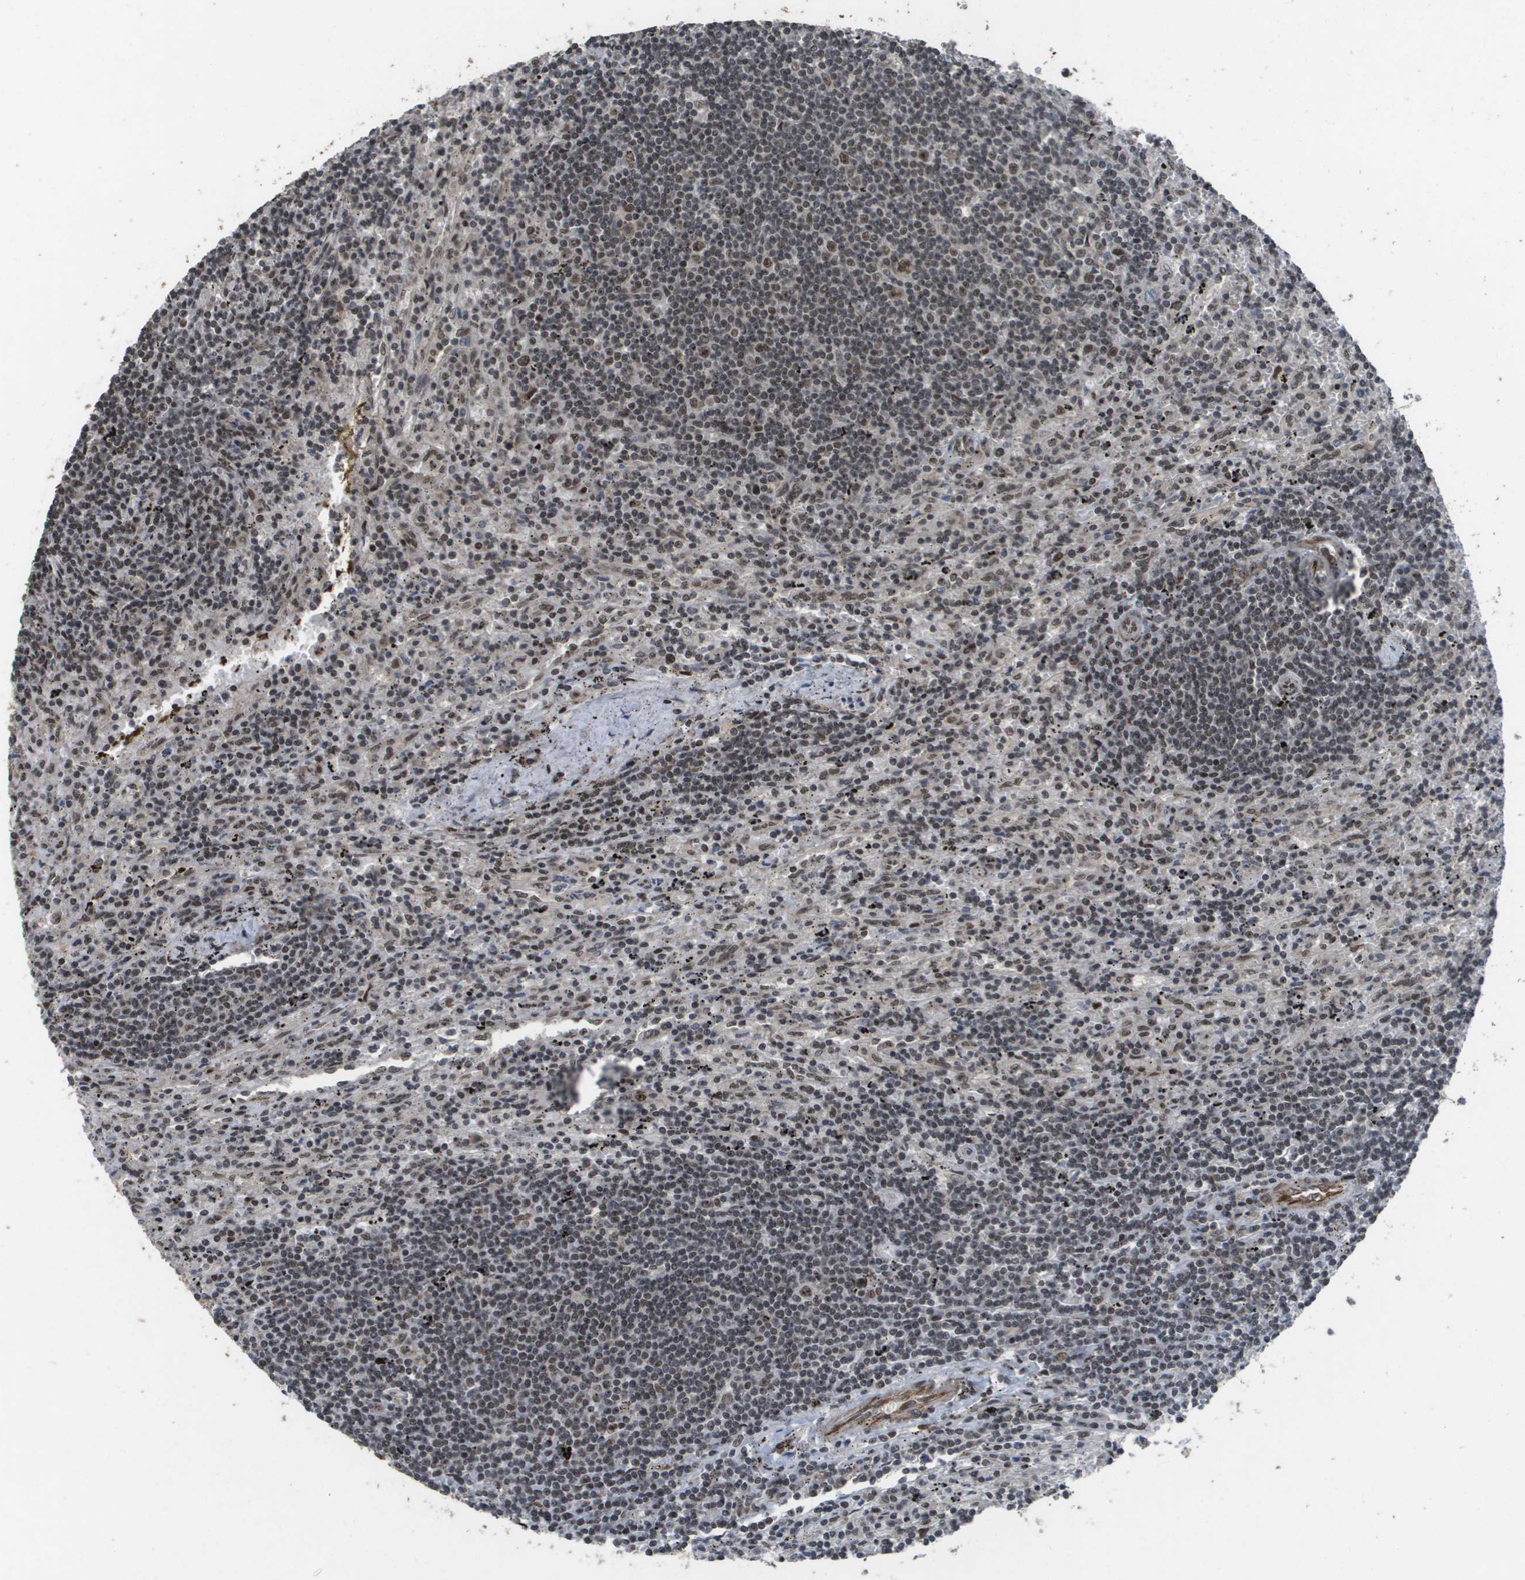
{"staining": {"intensity": "weak", "quantity": "25%-75%", "location": "nuclear"}, "tissue": "lymphoma", "cell_type": "Tumor cells", "image_type": "cancer", "snomed": [{"axis": "morphology", "description": "Malignant lymphoma, non-Hodgkin's type, Low grade"}, {"axis": "topography", "description": "Spleen"}], "caption": "Brown immunohistochemical staining in low-grade malignant lymphoma, non-Hodgkin's type shows weak nuclear staining in about 25%-75% of tumor cells.", "gene": "KAT5", "patient": {"sex": "male", "age": 76}}